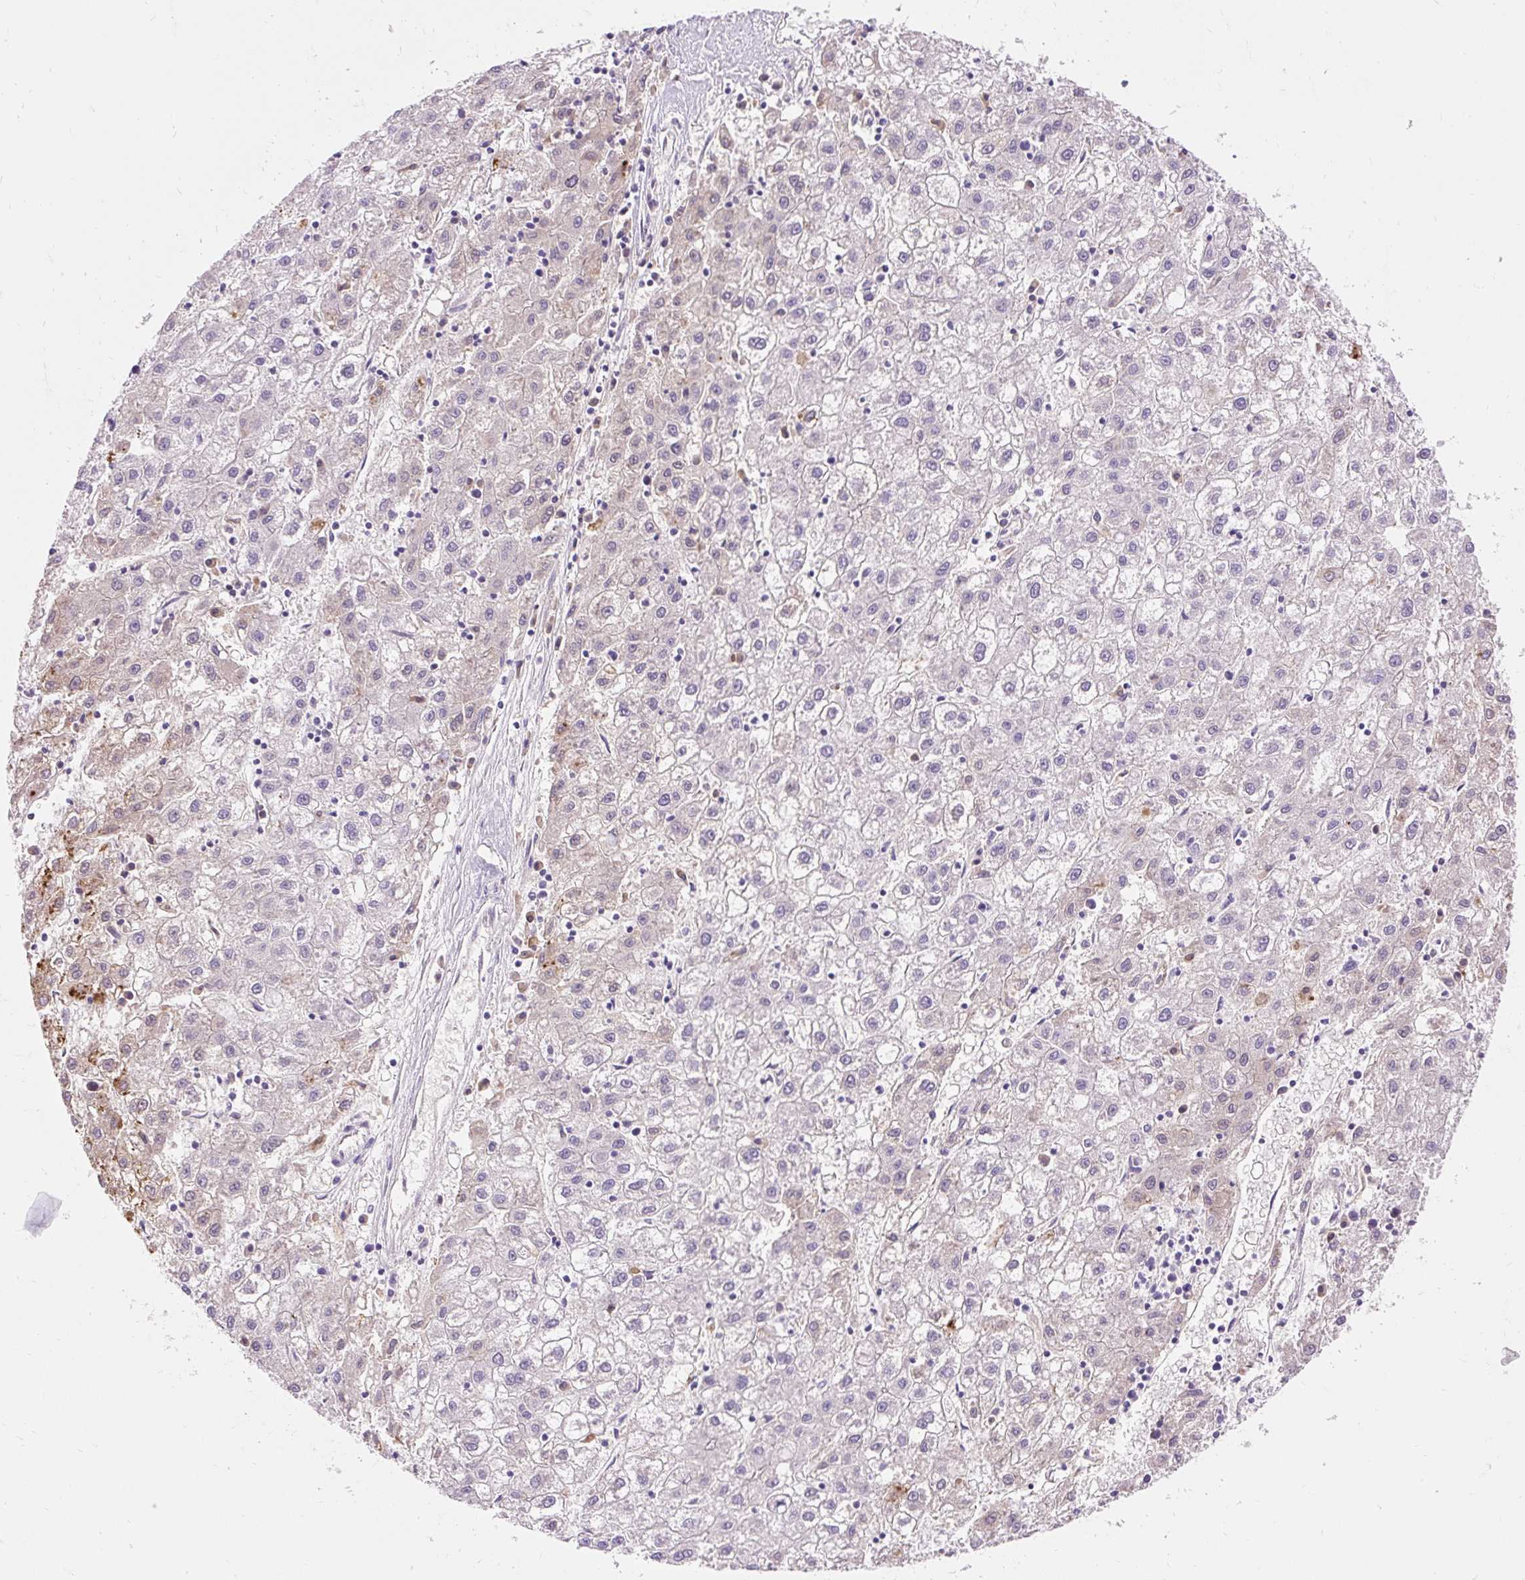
{"staining": {"intensity": "weak", "quantity": "<25%", "location": "cytoplasmic/membranous"}, "tissue": "liver cancer", "cell_type": "Tumor cells", "image_type": "cancer", "snomed": [{"axis": "morphology", "description": "Carcinoma, Hepatocellular, NOS"}, {"axis": "topography", "description": "Liver"}], "caption": "DAB (3,3'-diaminobenzidine) immunohistochemical staining of human hepatocellular carcinoma (liver) reveals no significant staining in tumor cells. (DAB (3,3'-diaminobenzidine) IHC visualized using brightfield microscopy, high magnification).", "gene": "TMEM150C", "patient": {"sex": "male", "age": 72}}